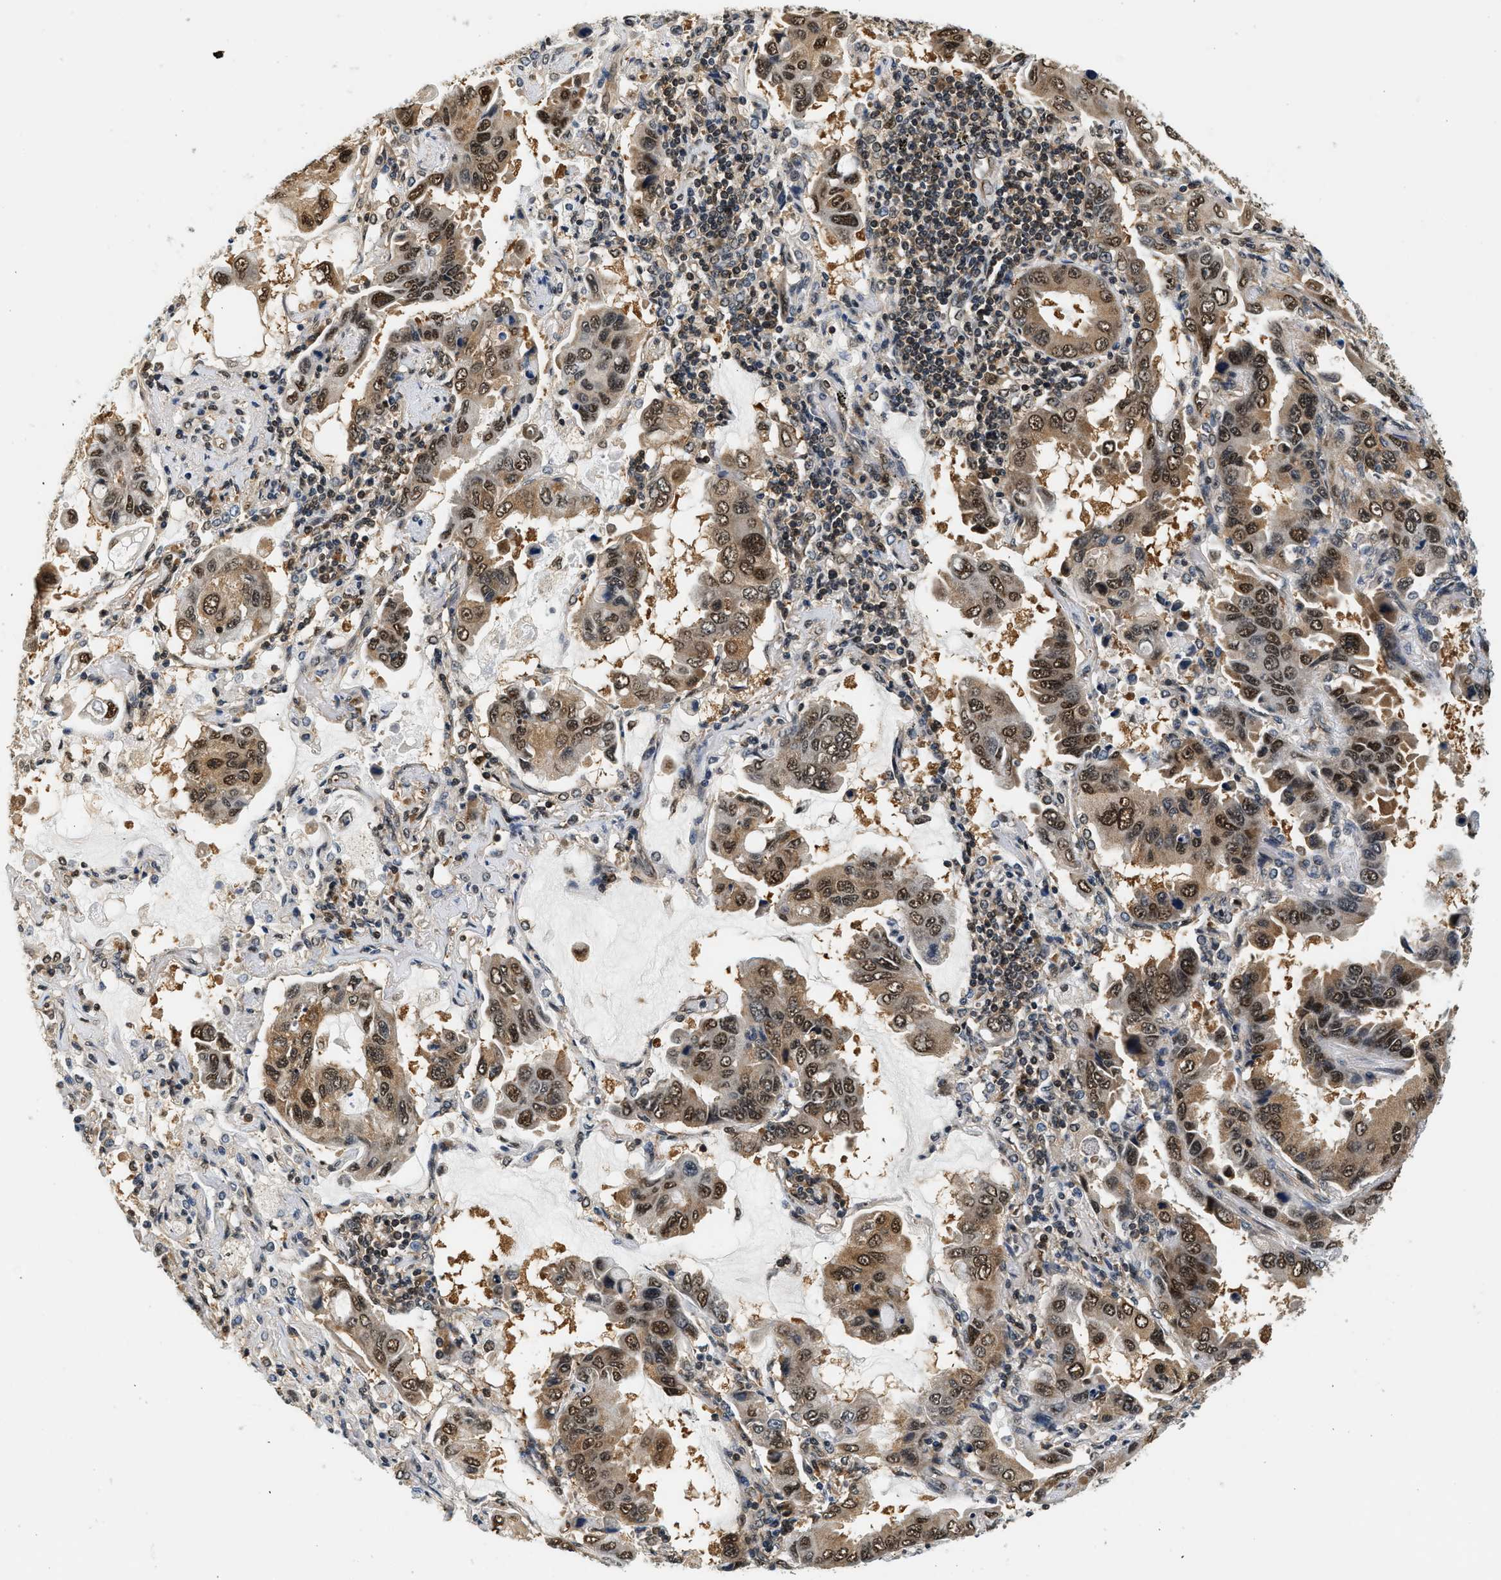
{"staining": {"intensity": "strong", "quantity": ">75%", "location": "cytoplasmic/membranous,nuclear"}, "tissue": "lung cancer", "cell_type": "Tumor cells", "image_type": "cancer", "snomed": [{"axis": "morphology", "description": "Adenocarcinoma, NOS"}, {"axis": "topography", "description": "Lung"}], "caption": "Lung cancer (adenocarcinoma) stained with a protein marker exhibits strong staining in tumor cells.", "gene": "PSMD3", "patient": {"sex": "male", "age": 64}}